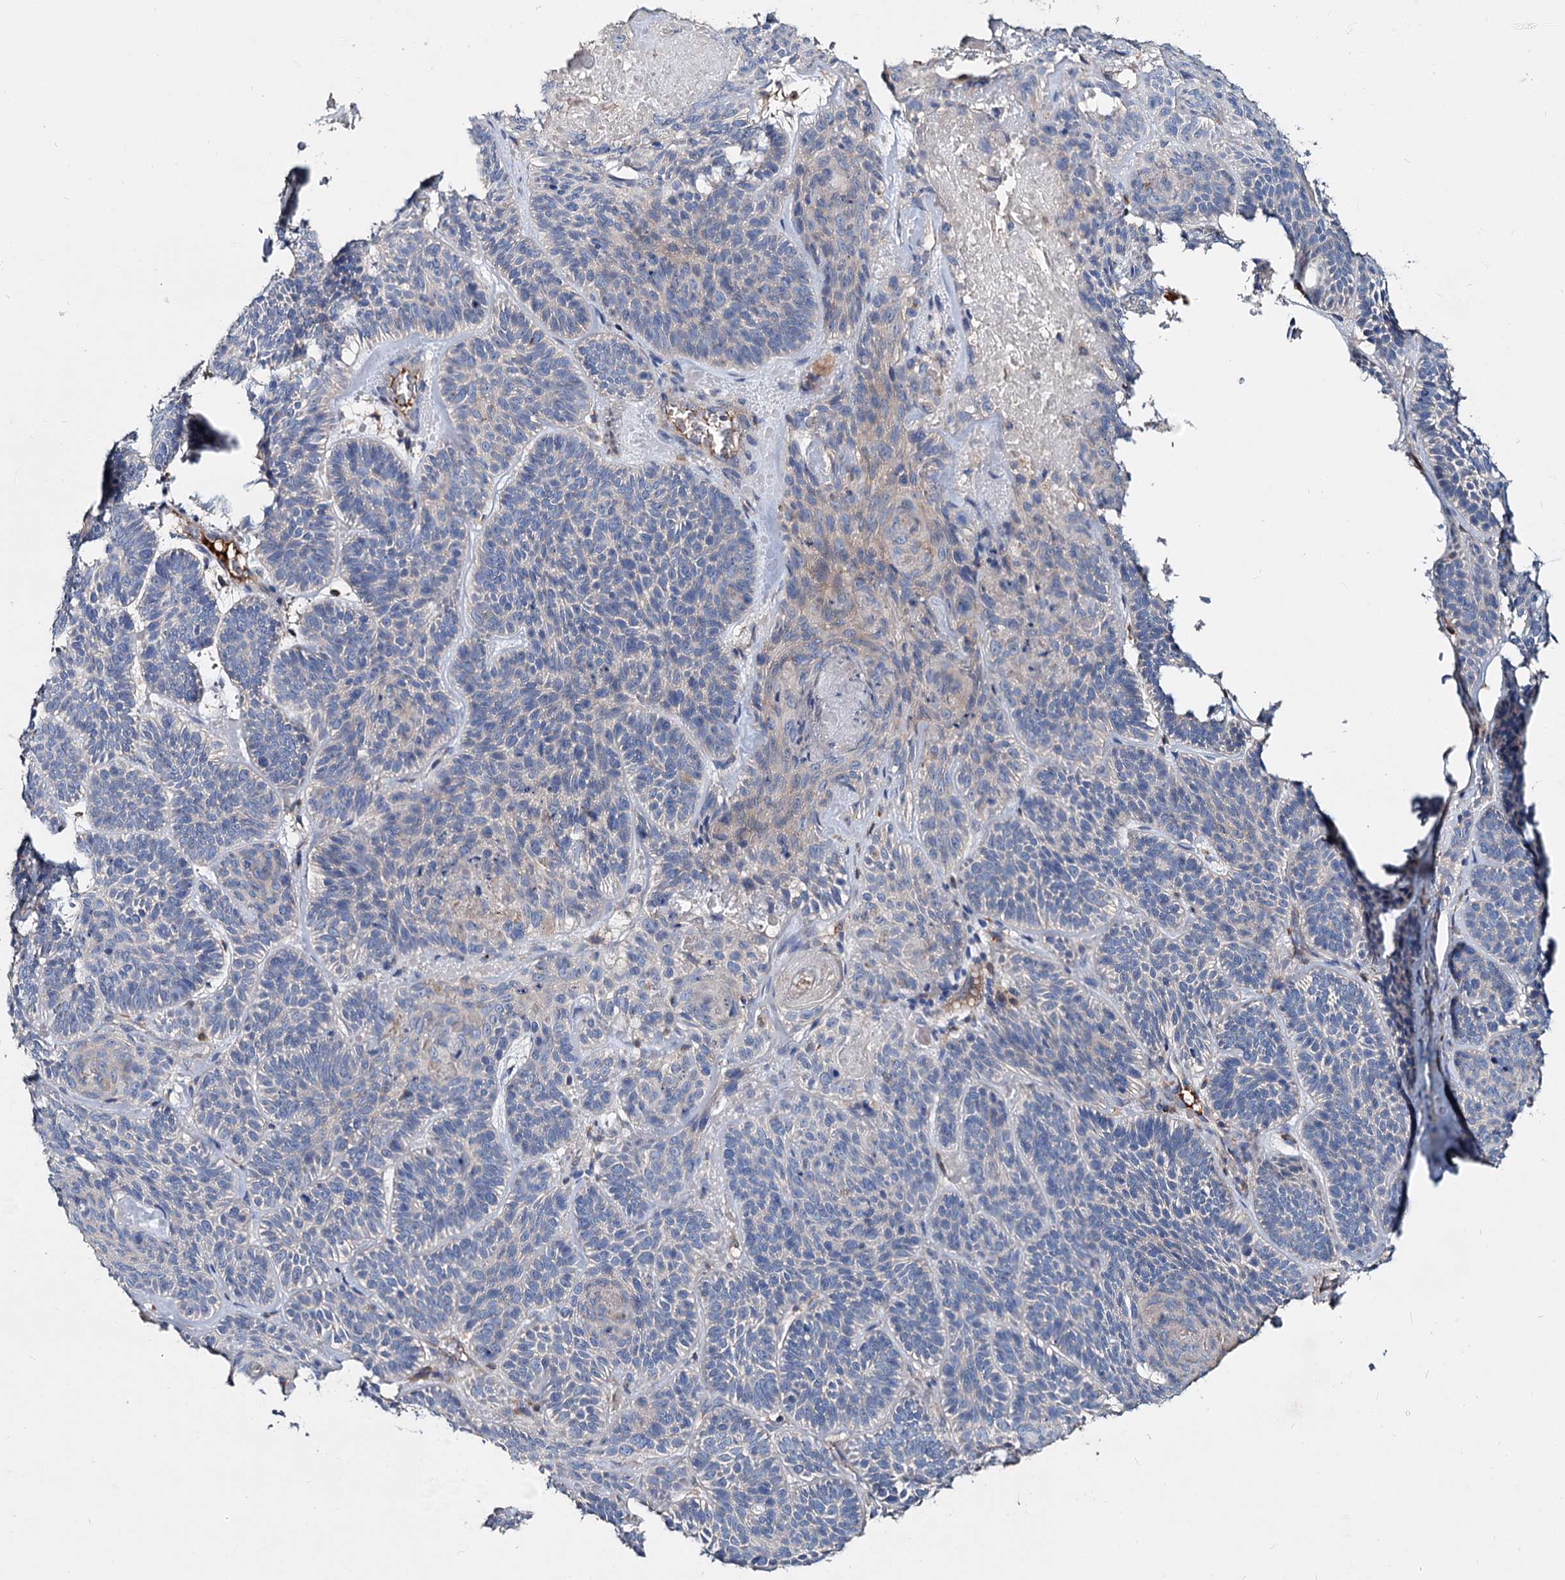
{"staining": {"intensity": "negative", "quantity": "none", "location": "none"}, "tissue": "skin cancer", "cell_type": "Tumor cells", "image_type": "cancer", "snomed": [{"axis": "morphology", "description": "Basal cell carcinoma"}, {"axis": "topography", "description": "Skin"}], "caption": "Immunohistochemistry (IHC) of skin cancer demonstrates no staining in tumor cells.", "gene": "ACY3", "patient": {"sex": "male", "age": 85}}